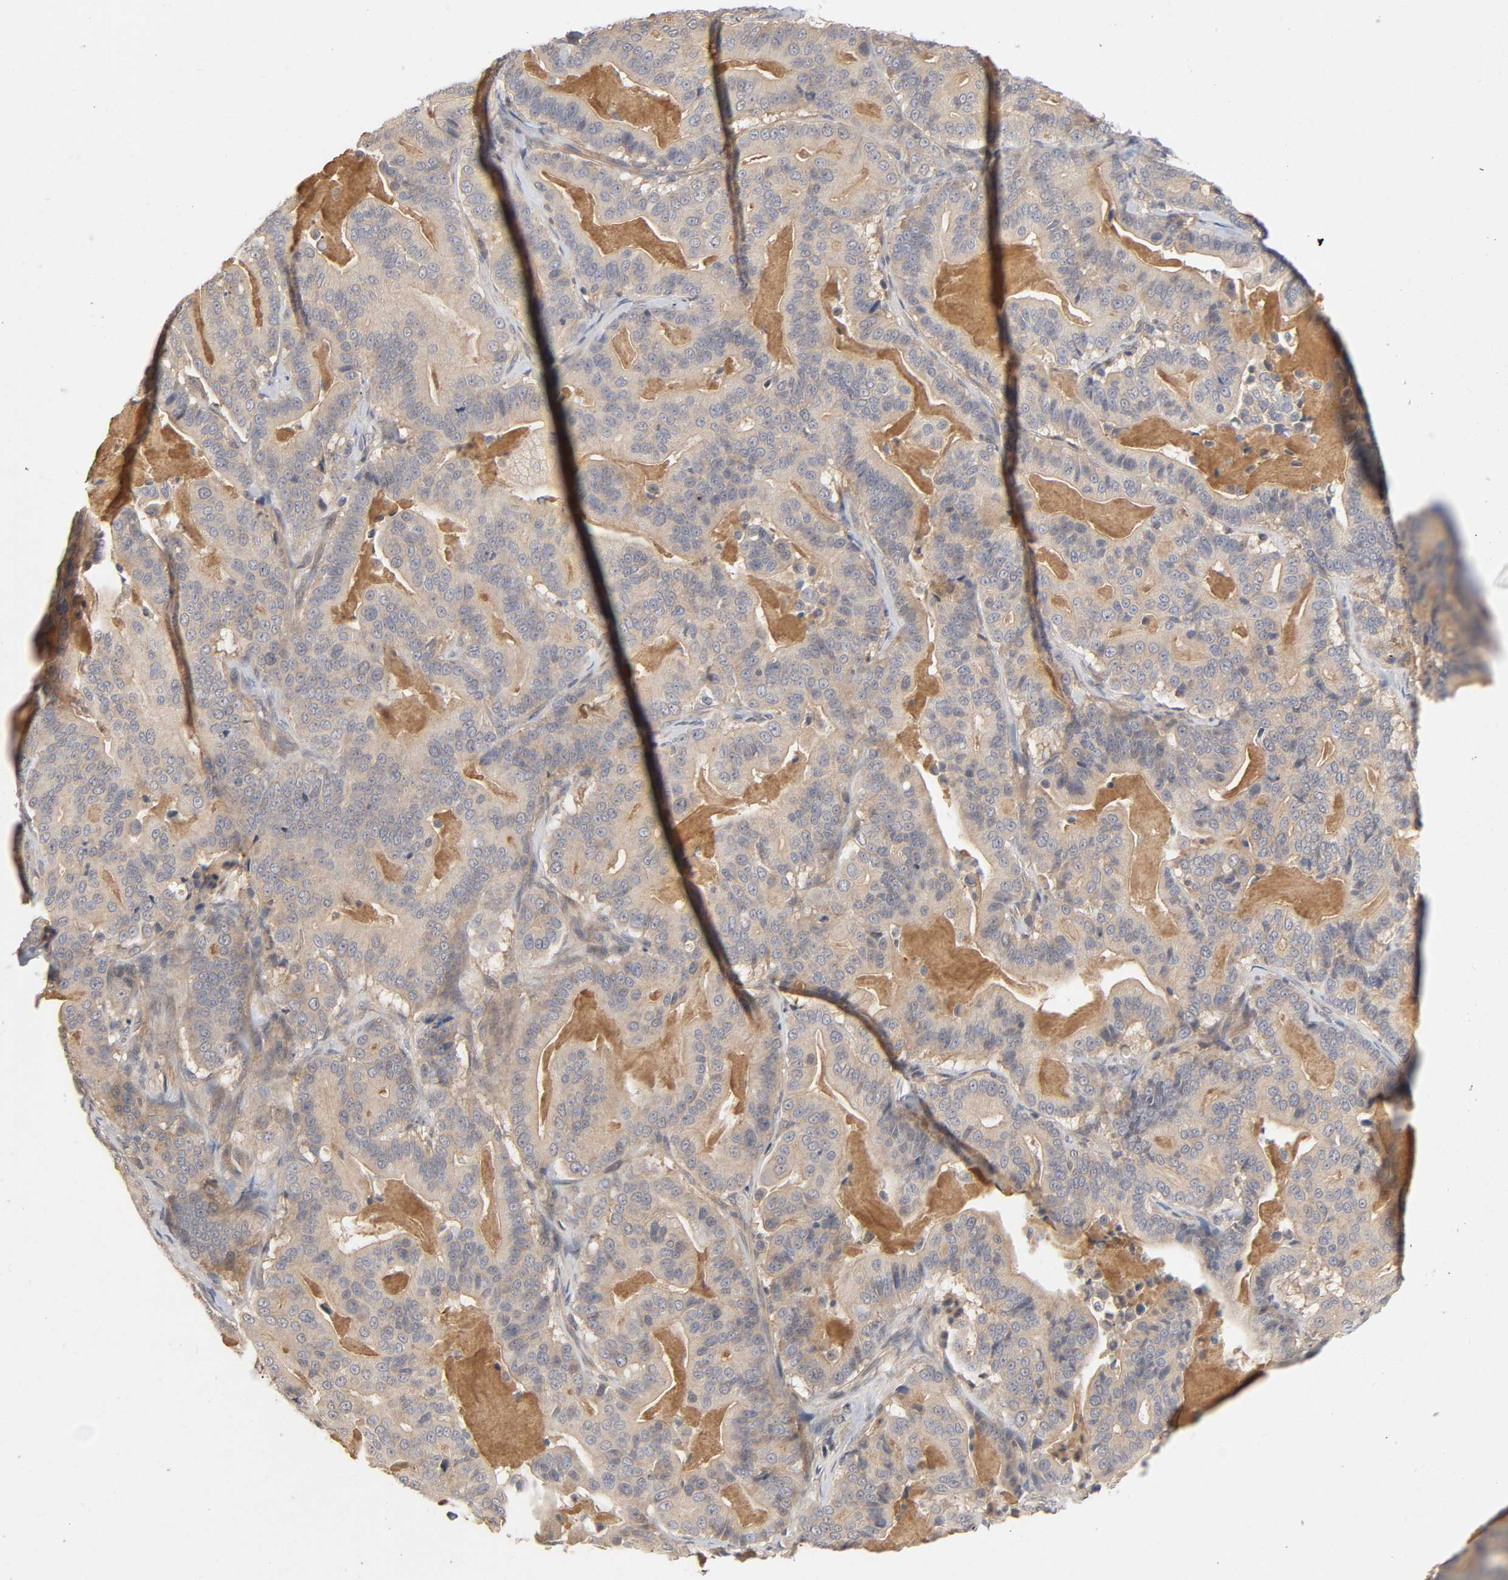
{"staining": {"intensity": "moderate", "quantity": ">75%", "location": "cytoplasmic/membranous"}, "tissue": "pancreatic cancer", "cell_type": "Tumor cells", "image_type": "cancer", "snomed": [{"axis": "morphology", "description": "Adenocarcinoma, NOS"}, {"axis": "topography", "description": "Pancreas"}], "caption": "Pancreatic cancer (adenocarcinoma) tissue exhibits moderate cytoplasmic/membranous positivity in about >75% of tumor cells", "gene": "CPB2", "patient": {"sex": "male", "age": 63}}